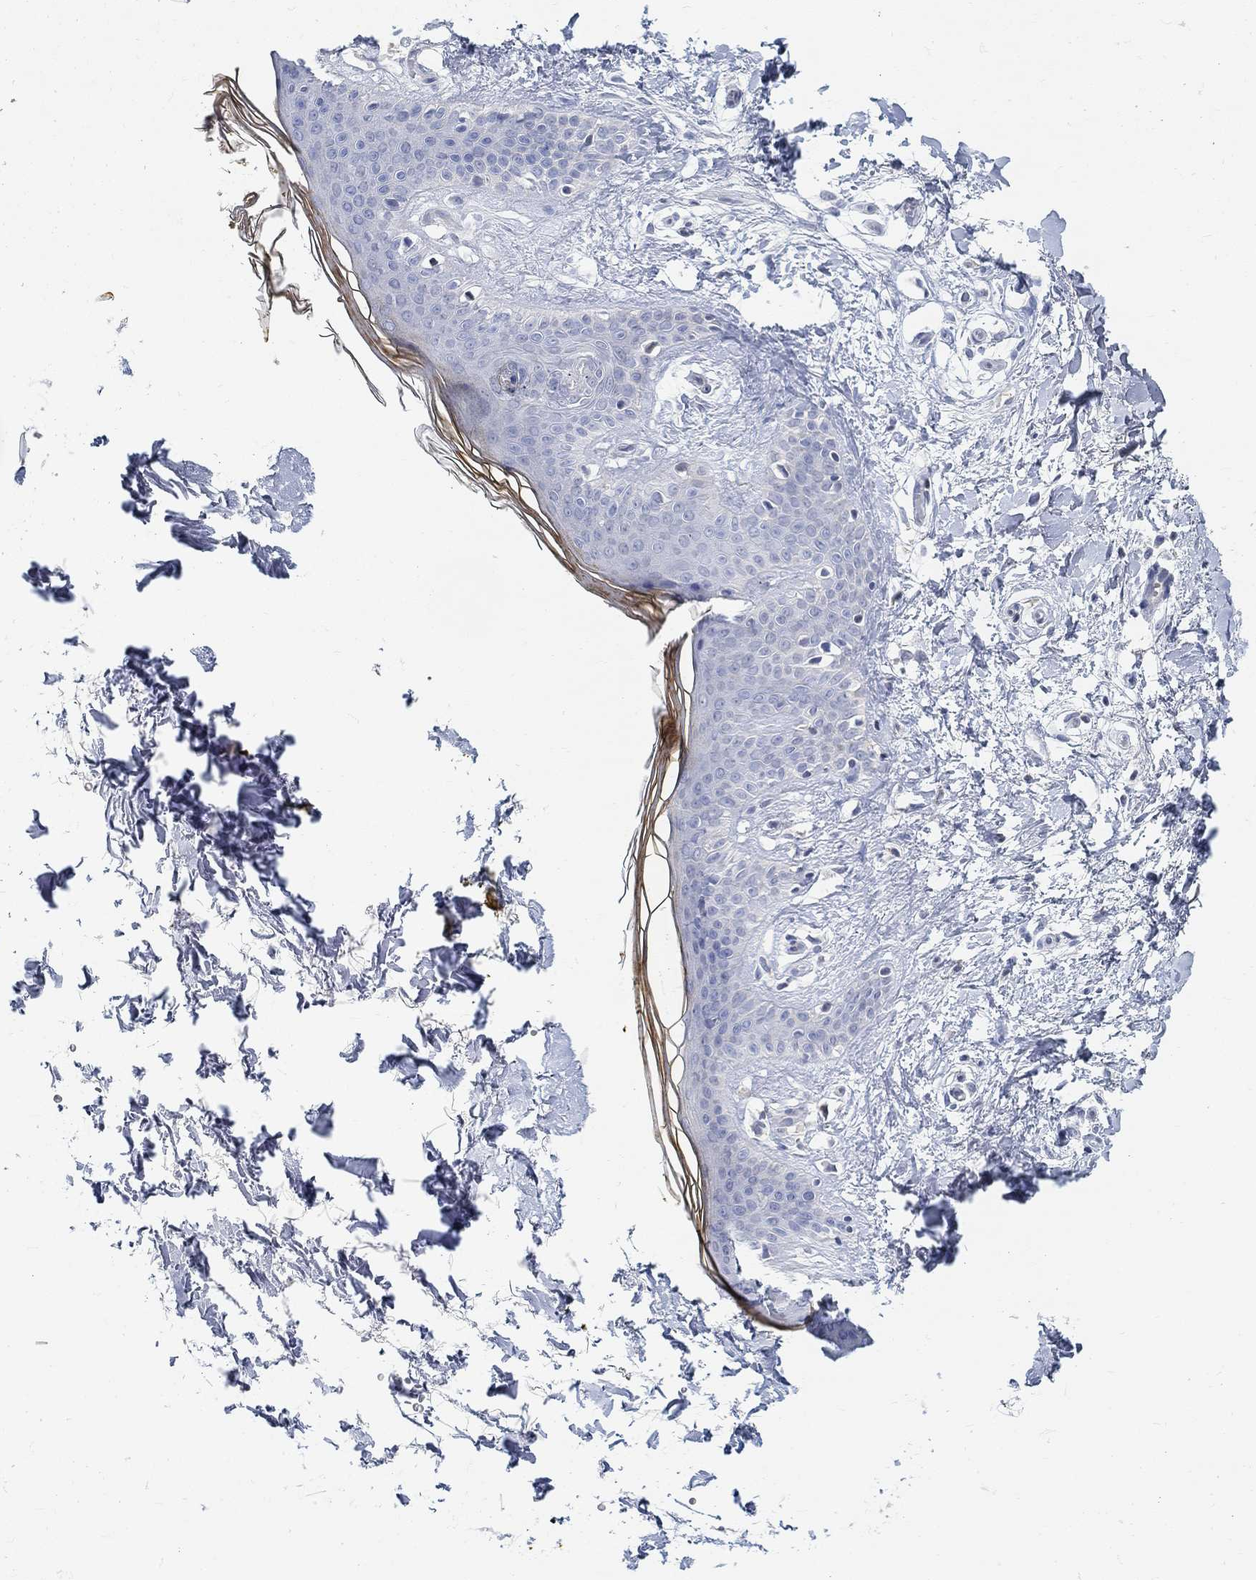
{"staining": {"intensity": "negative", "quantity": "none", "location": "none"}, "tissue": "skin", "cell_type": "Fibroblasts", "image_type": "normal", "snomed": [{"axis": "morphology", "description": "Normal tissue, NOS"}, {"axis": "topography", "description": "Skin"}], "caption": "An immunohistochemistry (IHC) photomicrograph of normal skin is shown. There is no staining in fibroblasts of skin.", "gene": "SNTG2", "patient": {"sex": "female", "age": 34}}